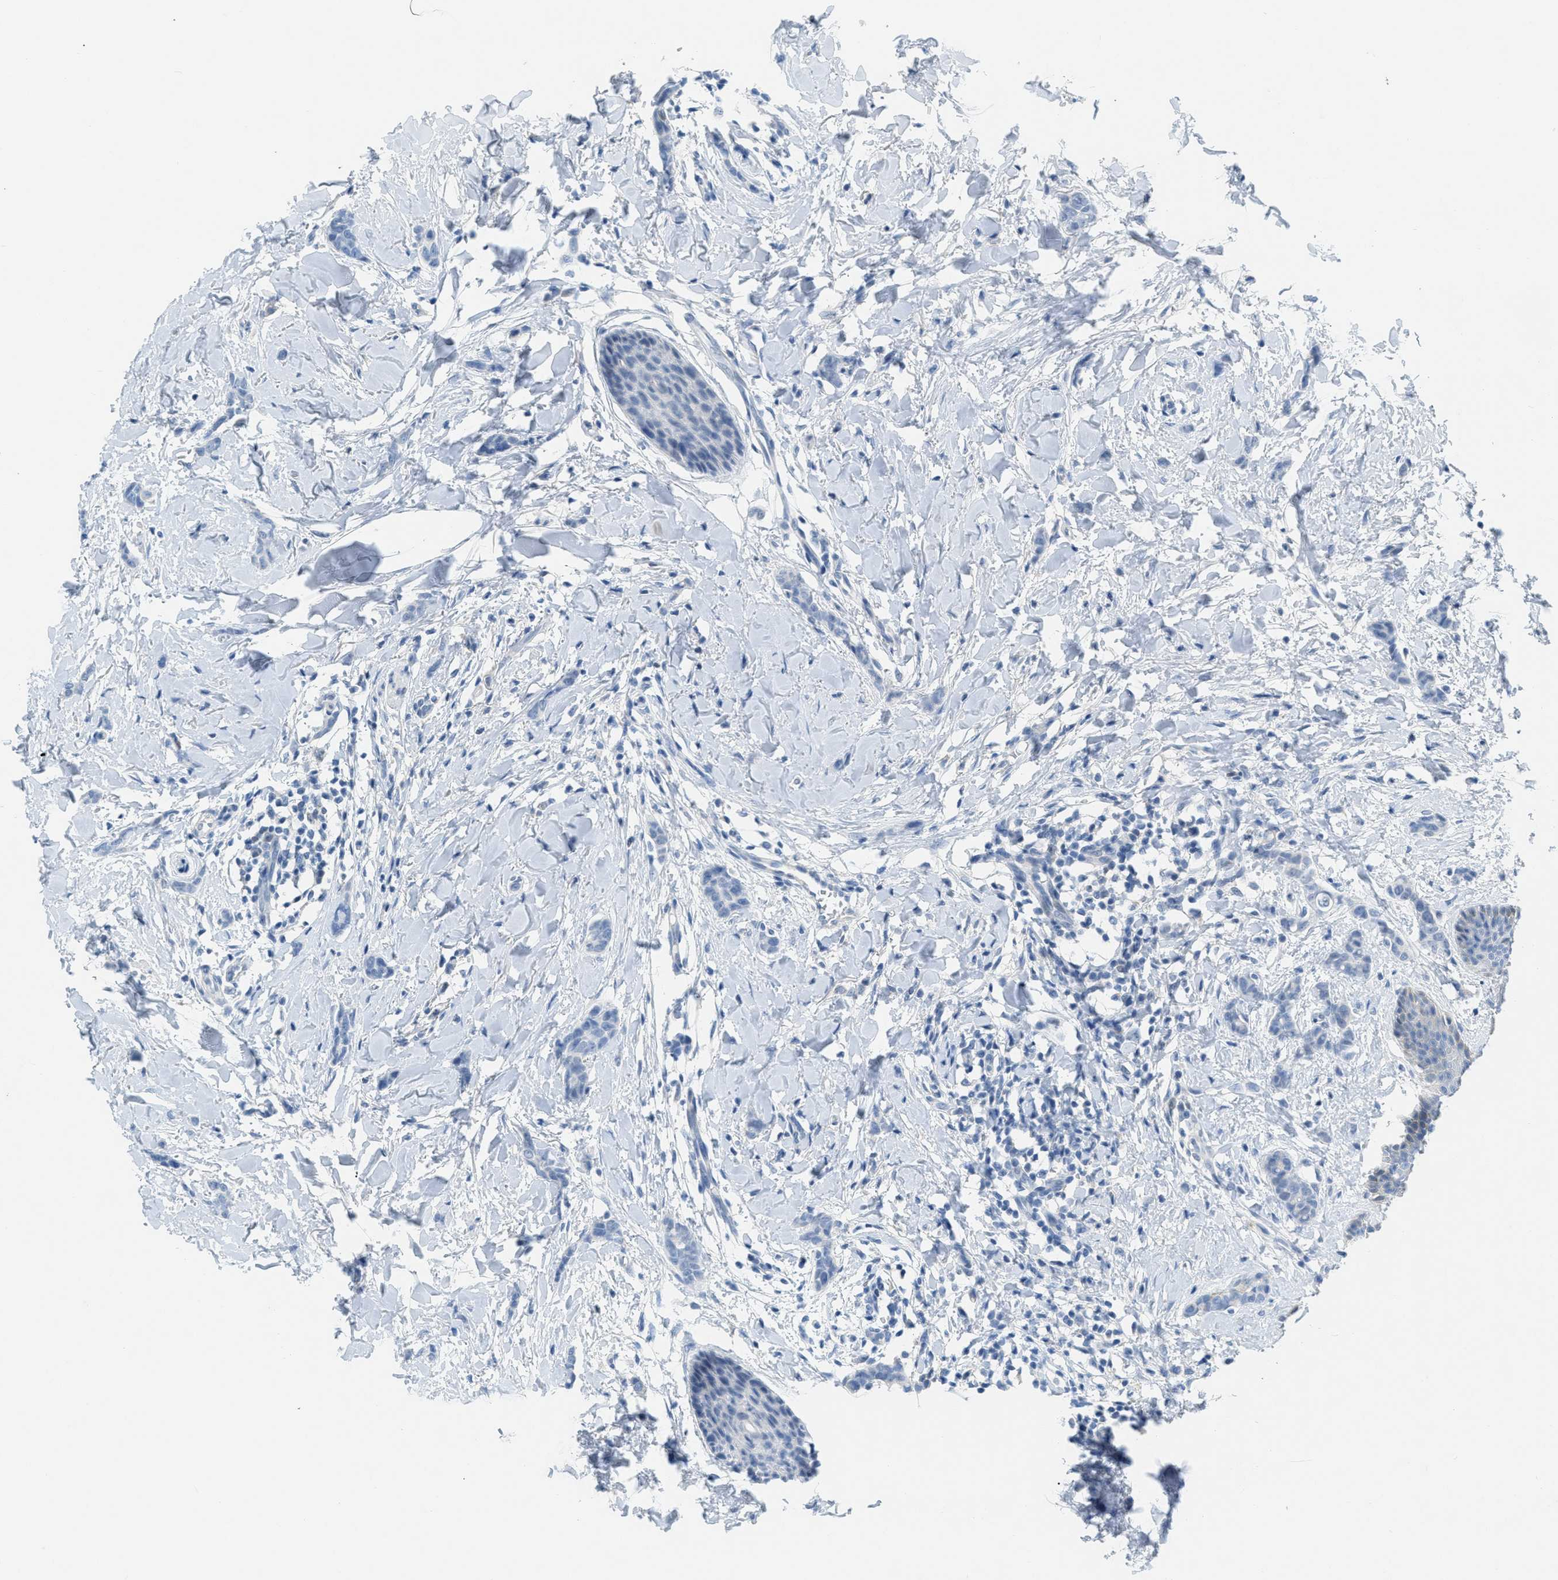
{"staining": {"intensity": "negative", "quantity": "none", "location": "none"}, "tissue": "breast cancer", "cell_type": "Tumor cells", "image_type": "cancer", "snomed": [{"axis": "morphology", "description": "Lobular carcinoma"}, {"axis": "topography", "description": "Skin"}, {"axis": "topography", "description": "Breast"}], "caption": "Tumor cells are negative for brown protein staining in breast lobular carcinoma.", "gene": "HSF2", "patient": {"sex": "female", "age": 46}}